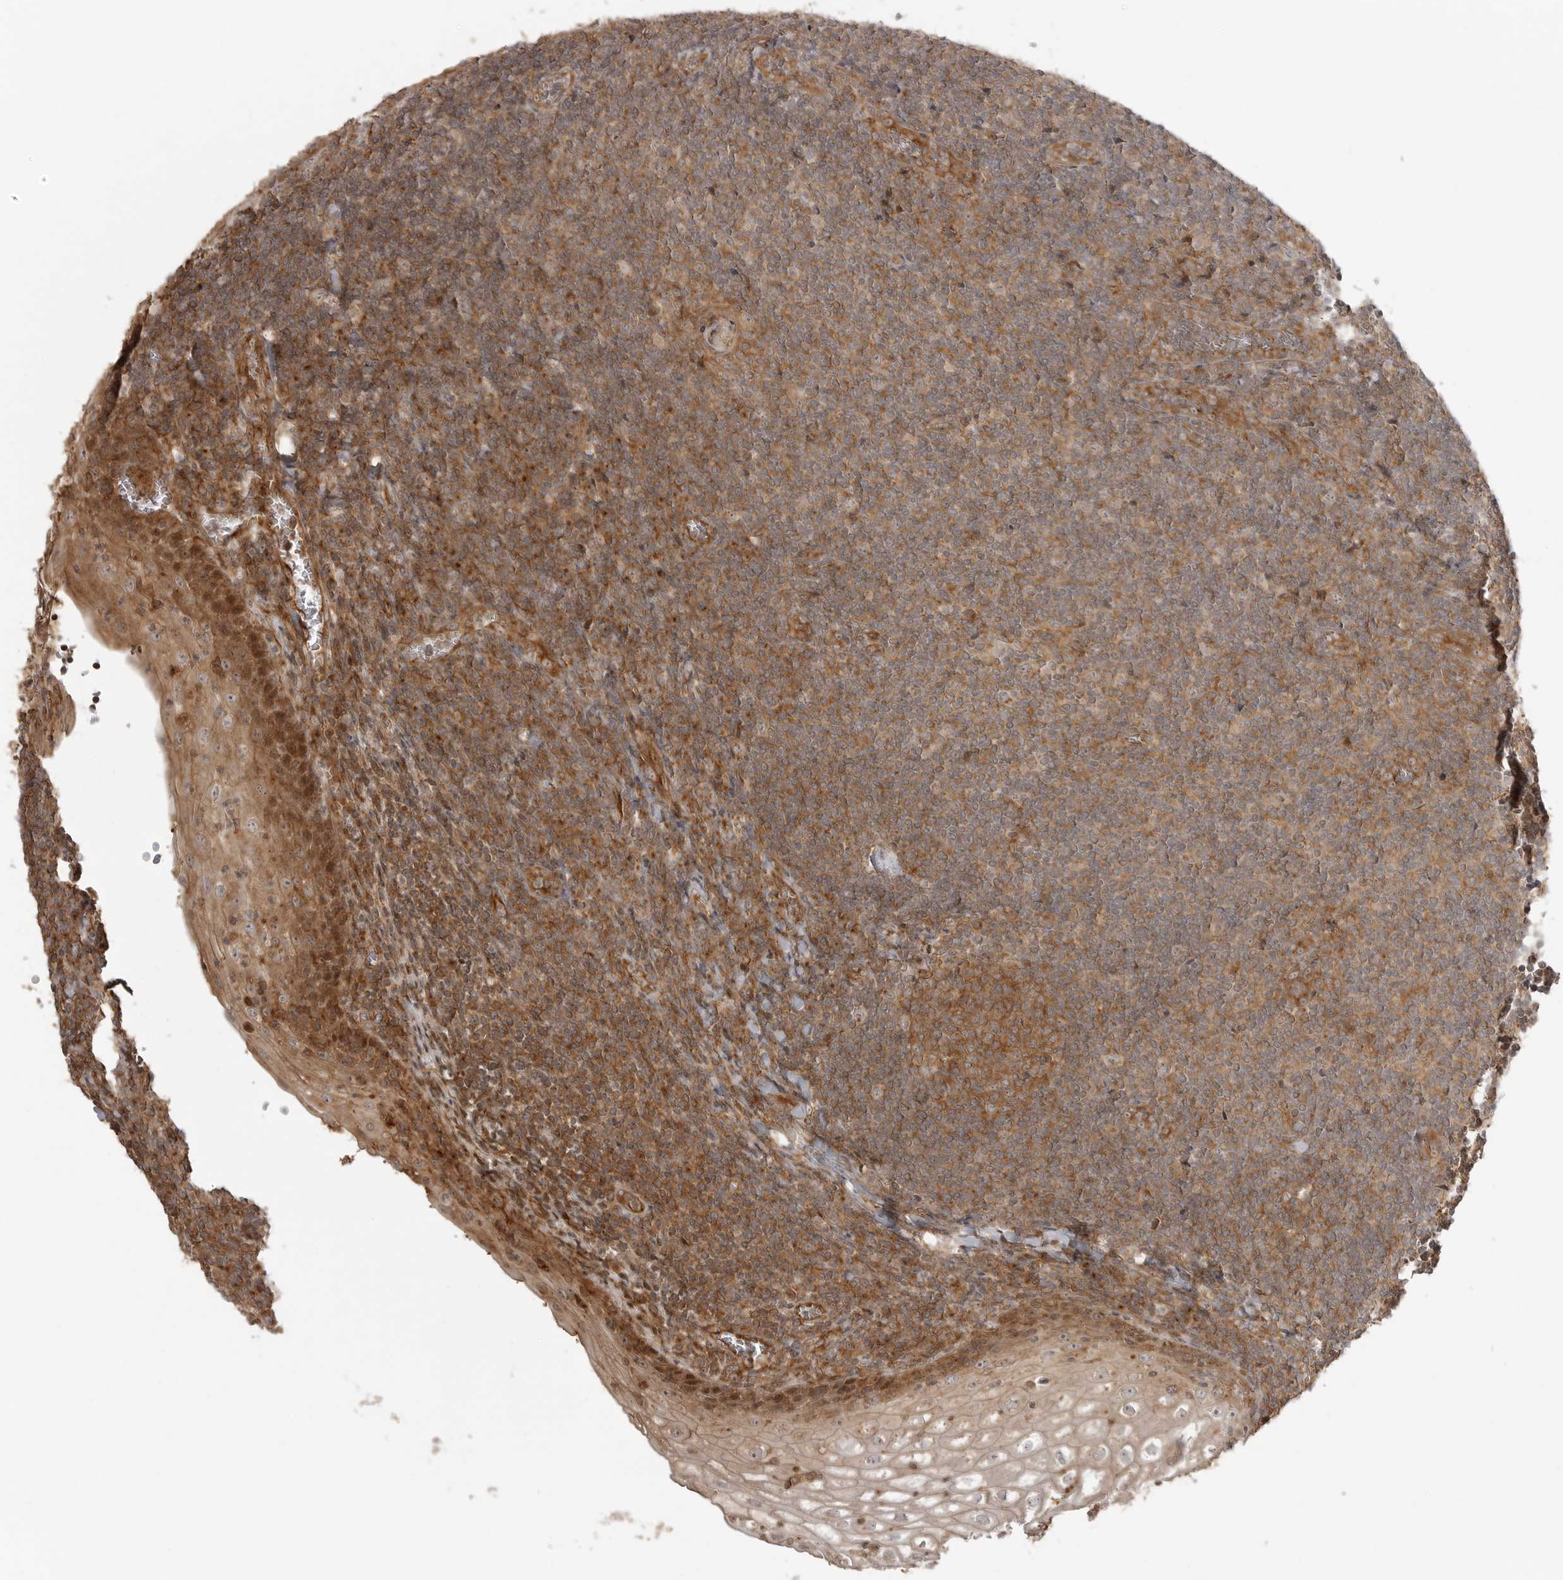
{"staining": {"intensity": "moderate", "quantity": ">75%", "location": "cytoplasmic/membranous"}, "tissue": "tonsil", "cell_type": "Germinal center cells", "image_type": "normal", "snomed": [{"axis": "morphology", "description": "Normal tissue, NOS"}, {"axis": "topography", "description": "Tonsil"}], "caption": "Human tonsil stained with a brown dye reveals moderate cytoplasmic/membranous positive staining in about >75% of germinal center cells.", "gene": "FAT3", "patient": {"sex": "male", "age": 37}}